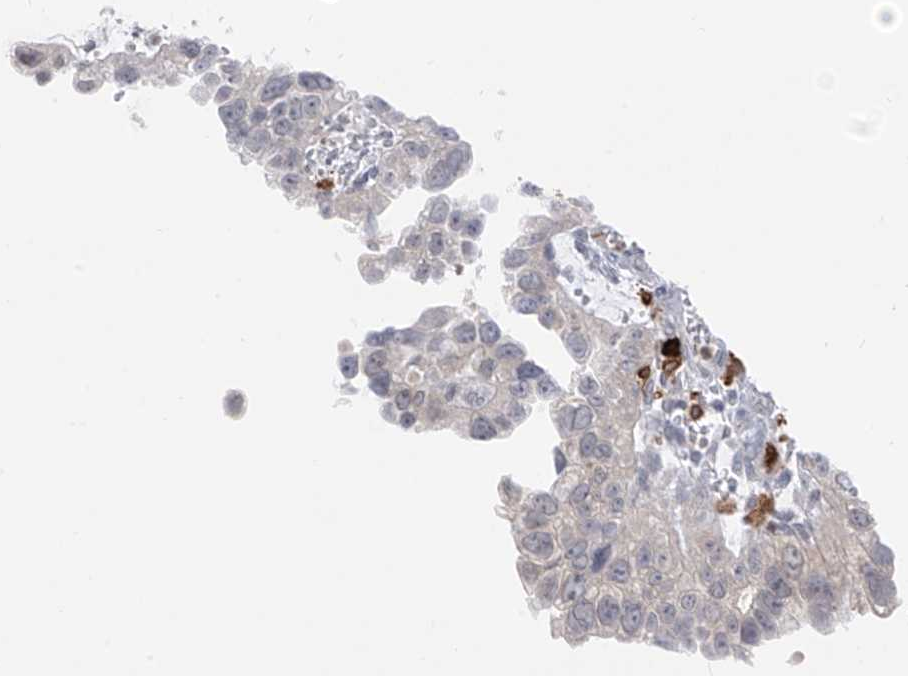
{"staining": {"intensity": "negative", "quantity": "none", "location": "none"}, "tissue": "endometrial cancer", "cell_type": "Tumor cells", "image_type": "cancer", "snomed": [{"axis": "morphology", "description": "Adenocarcinoma, NOS"}, {"axis": "topography", "description": "Endometrium"}], "caption": "This image is of endometrial cancer stained with immunohistochemistry (IHC) to label a protein in brown with the nuclei are counter-stained blue. There is no expression in tumor cells.", "gene": "TBXAS1", "patient": {"sex": "female", "age": 85}}